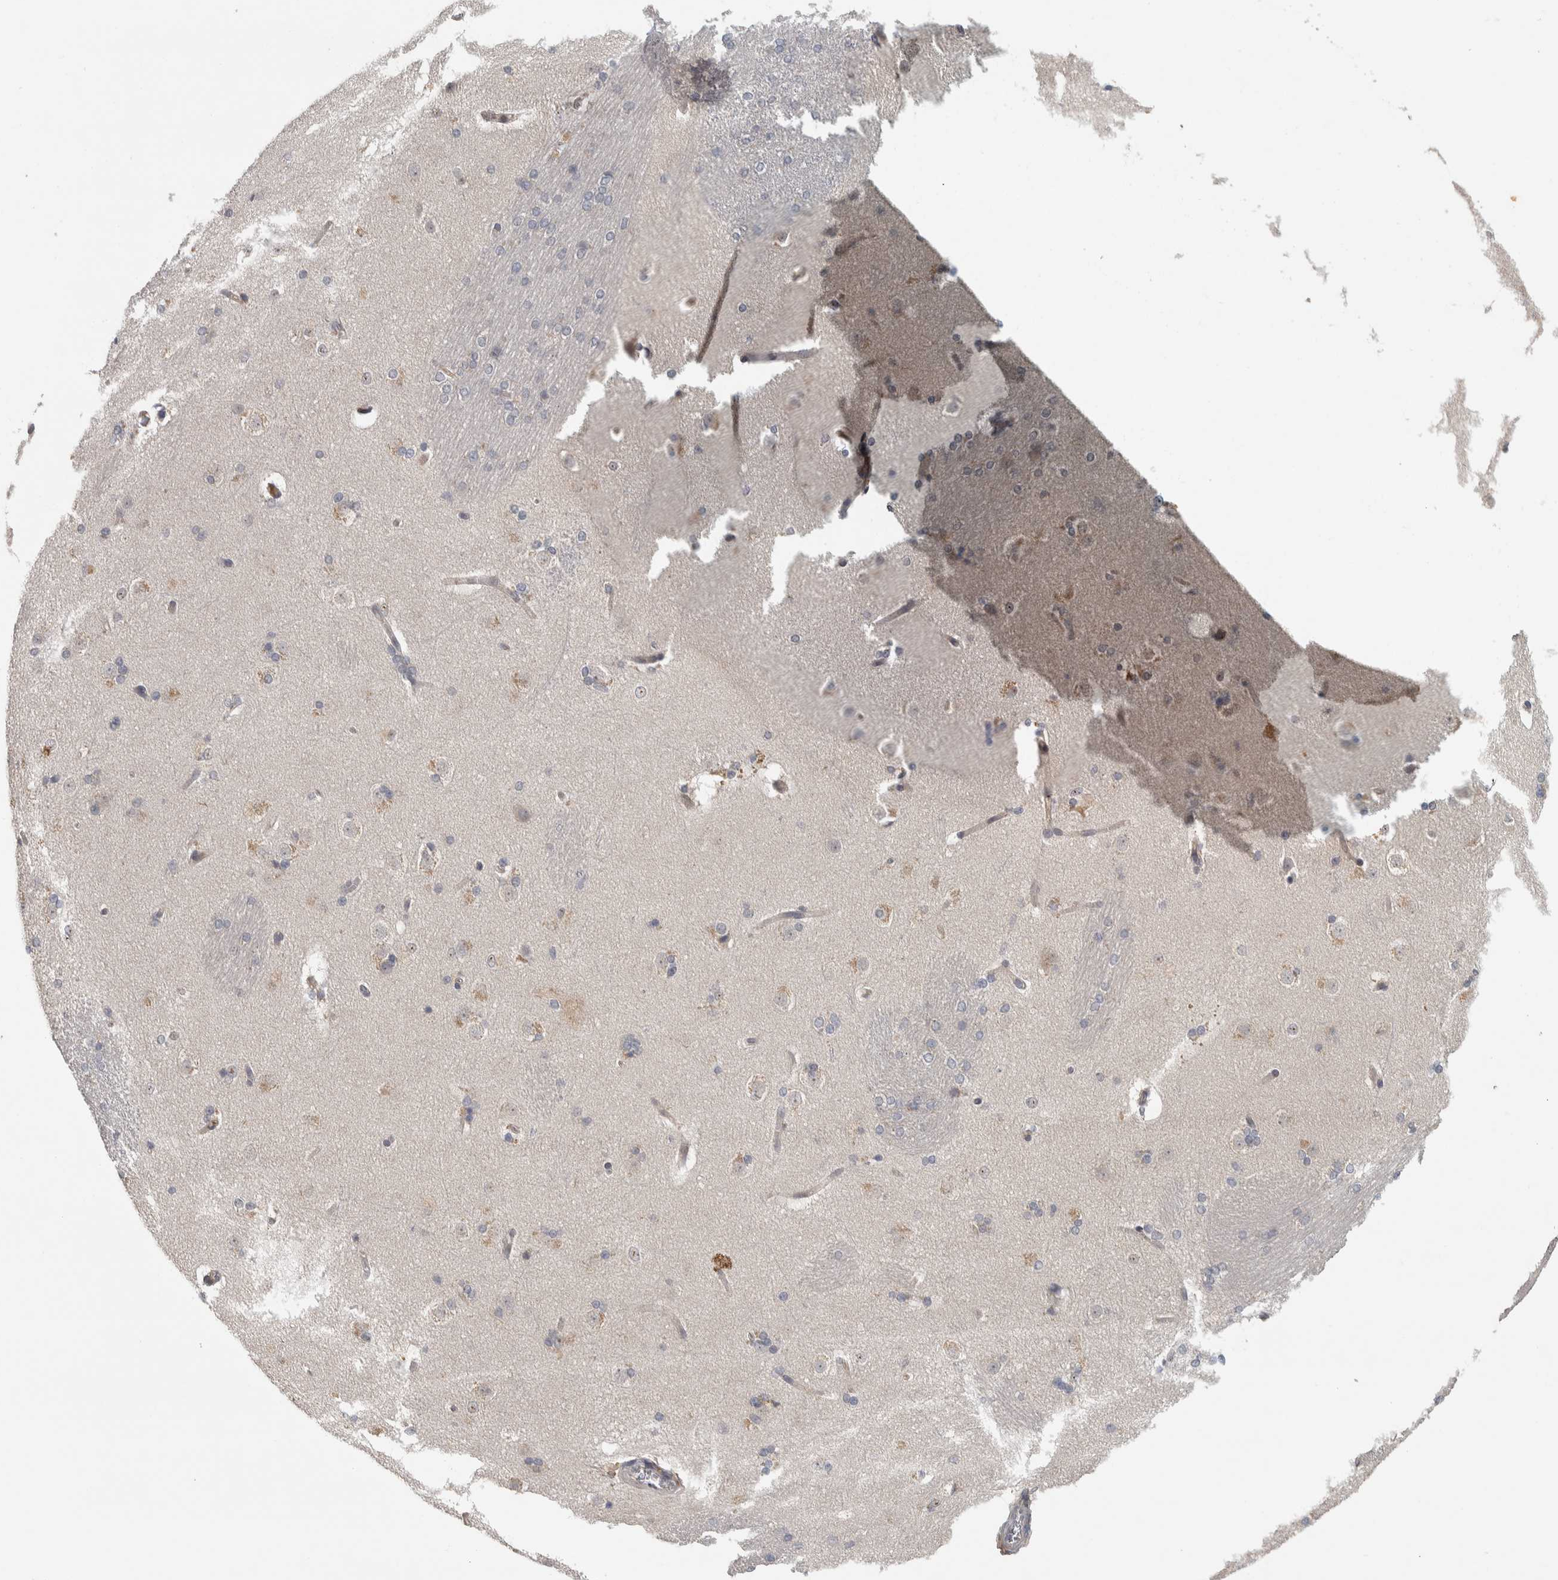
{"staining": {"intensity": "weak", "quantity": "<25%", "location": "cytoplasmic/membranous"}, "tissue": "caudate", "cell_type": "Glial cells", "image_type": "normal", "snomed": [{"axis": "morphology", "description": "Normal tissue, NOS"}, {"axis": "topography", "description": "Lateral ventricle wall"}], "caption": "IHC of unremarkable human caudate demonstrates no staining in glial cells. (Stains: DAB (3,3'-diaminobenzidine) IHC with hematoxylin counter stain, Microscopy: brightfield microscopy at high magnification).", "gene": "ADPRM", "patient": {"sex": "female", "age": 19}}